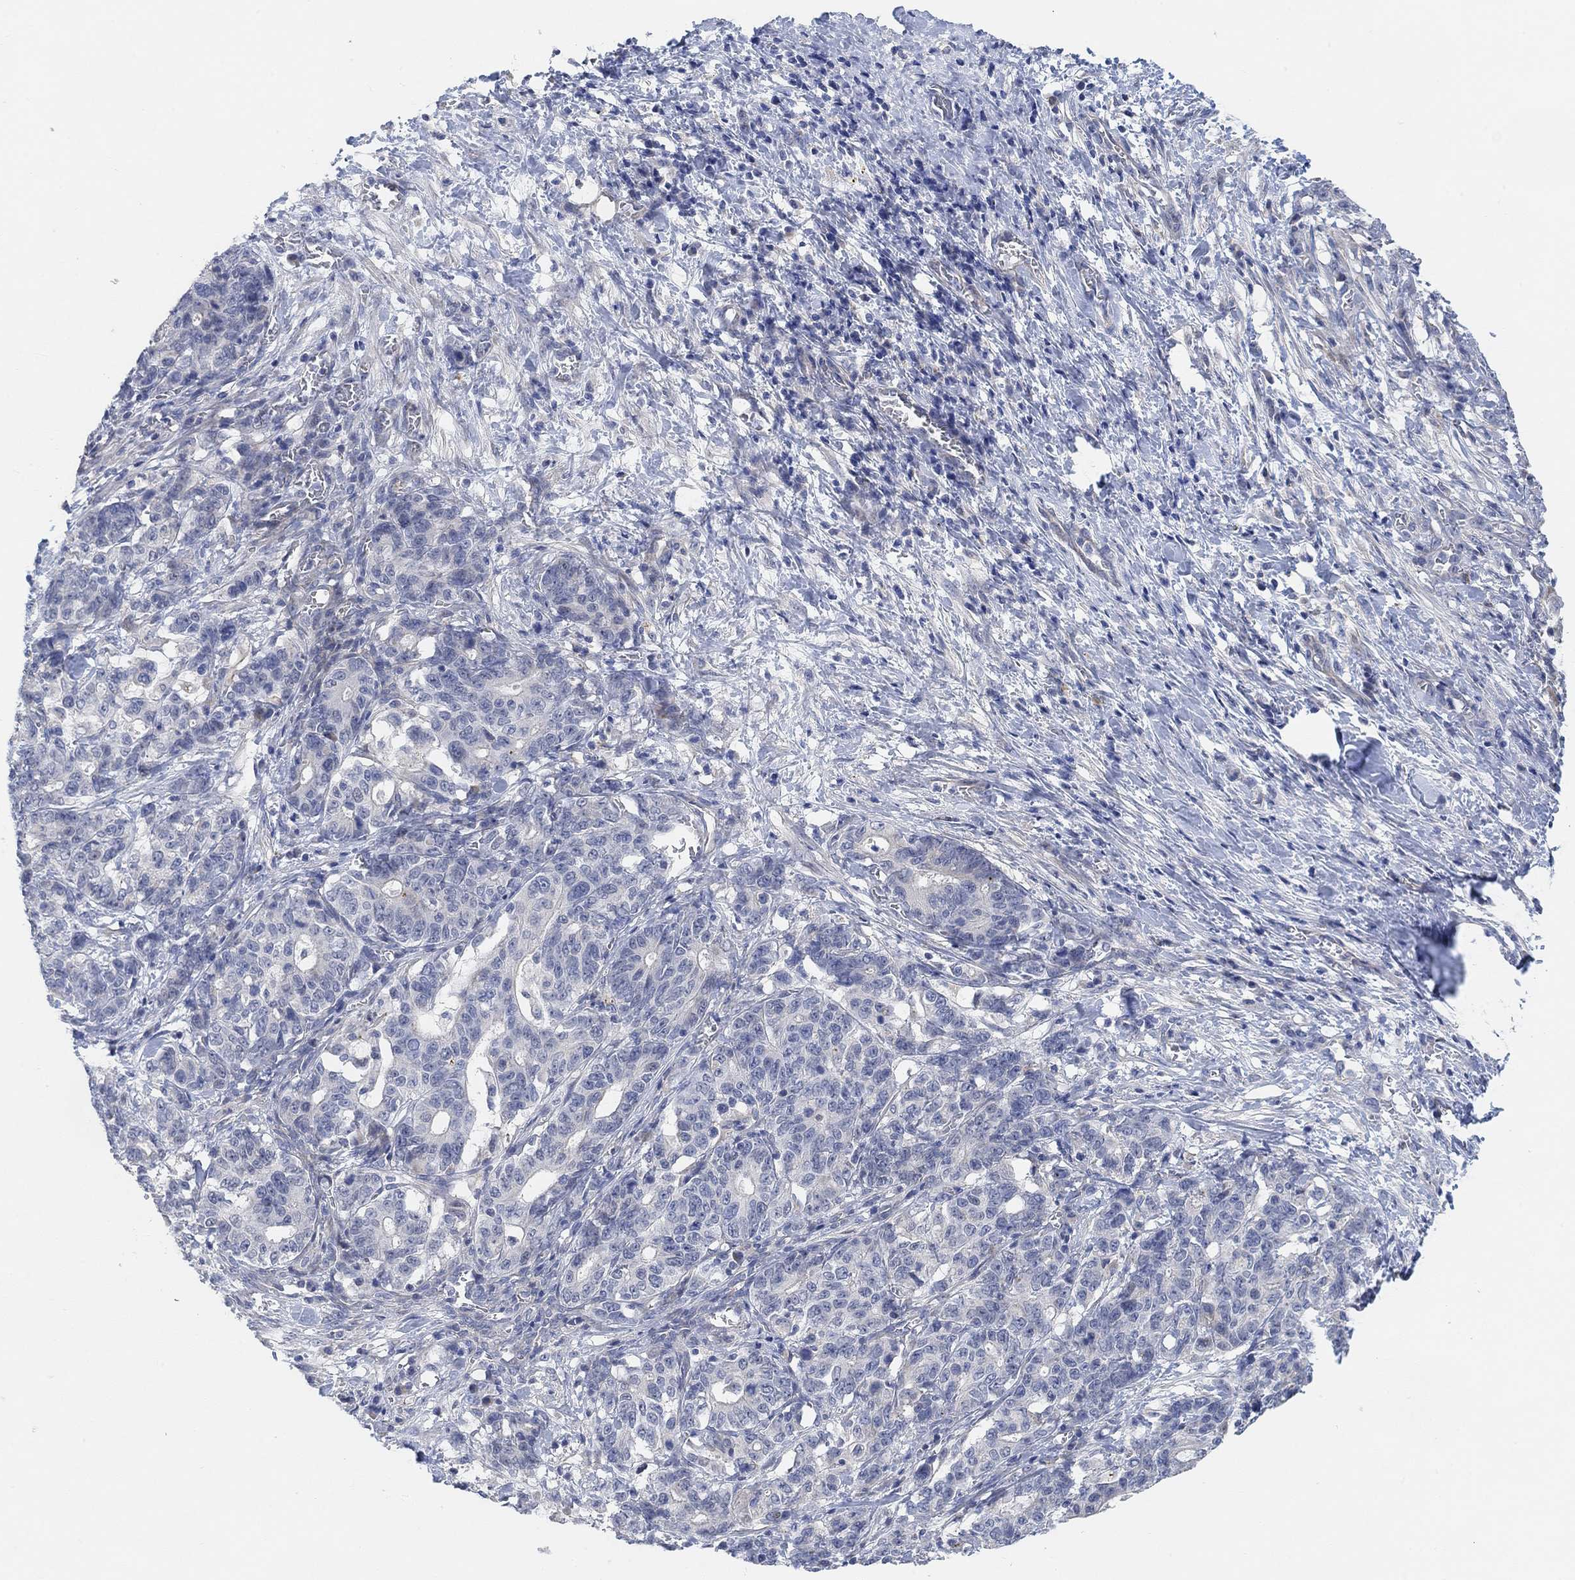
{"staining": {"intensity": "negative", "quantity": "none", "location": "none"}, "tissue": "stomach cancer", "cell_type": "Tumor cells", "image_type": "cancer", "snomed": [{"axis": "morphology", "description": "Normal tissue, NOS"}, {"axis": "morphology", "description": "Adenocarcinoma, NOS"}, {"axis": "topography", "description": "Stomach"}], "caption": "Stomach cancer was stained to show a protein in brown. There is no significant expression in tumor cells.", "gene": "HCRTR1", "patient": {"sex": "female", "age": 64}}